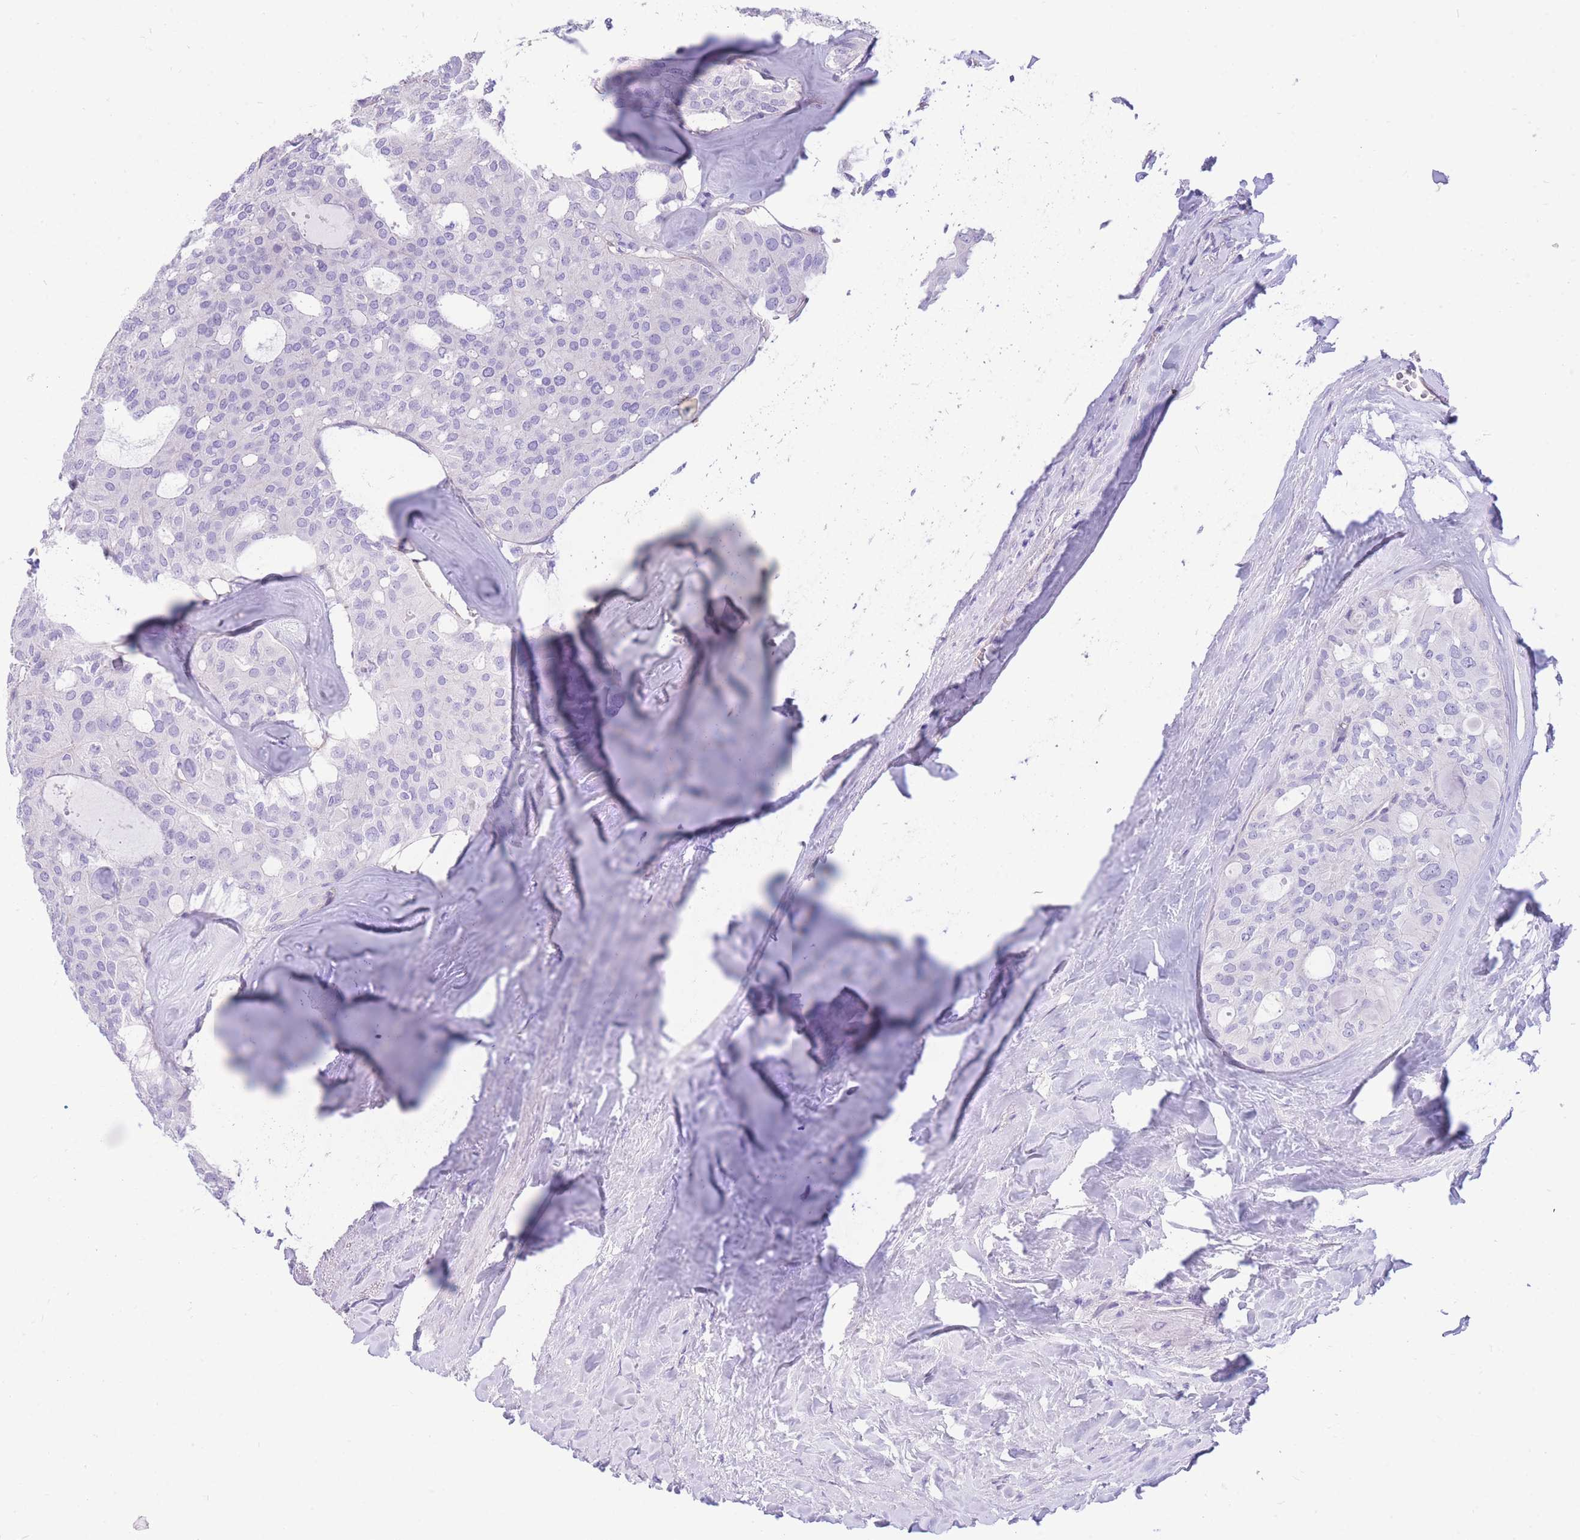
{"staining": {"intensity": "negative", "quantity": "none", "location": "none"}, "tissue": "thyroid cancer", "cell_type": "Tumor cells", "image_type": "cancer", "snomed": [{"axis": "morphology", "description": "Follicular adenoma carcinoma, NOS"}, {"axis": "topography", "description": "Thyroid gland"}], "caption": "DAB immunohistochemical staining of human thyroid cancer reveals no significant staining in tumor cells. (Stains: DAB immunohistochemistry with hematoxylin counter stain, Microscopy: brightfield microscopy at high magnification).", "gene": "ZNF311", "patient": {"sex": "male", "age": 75}}